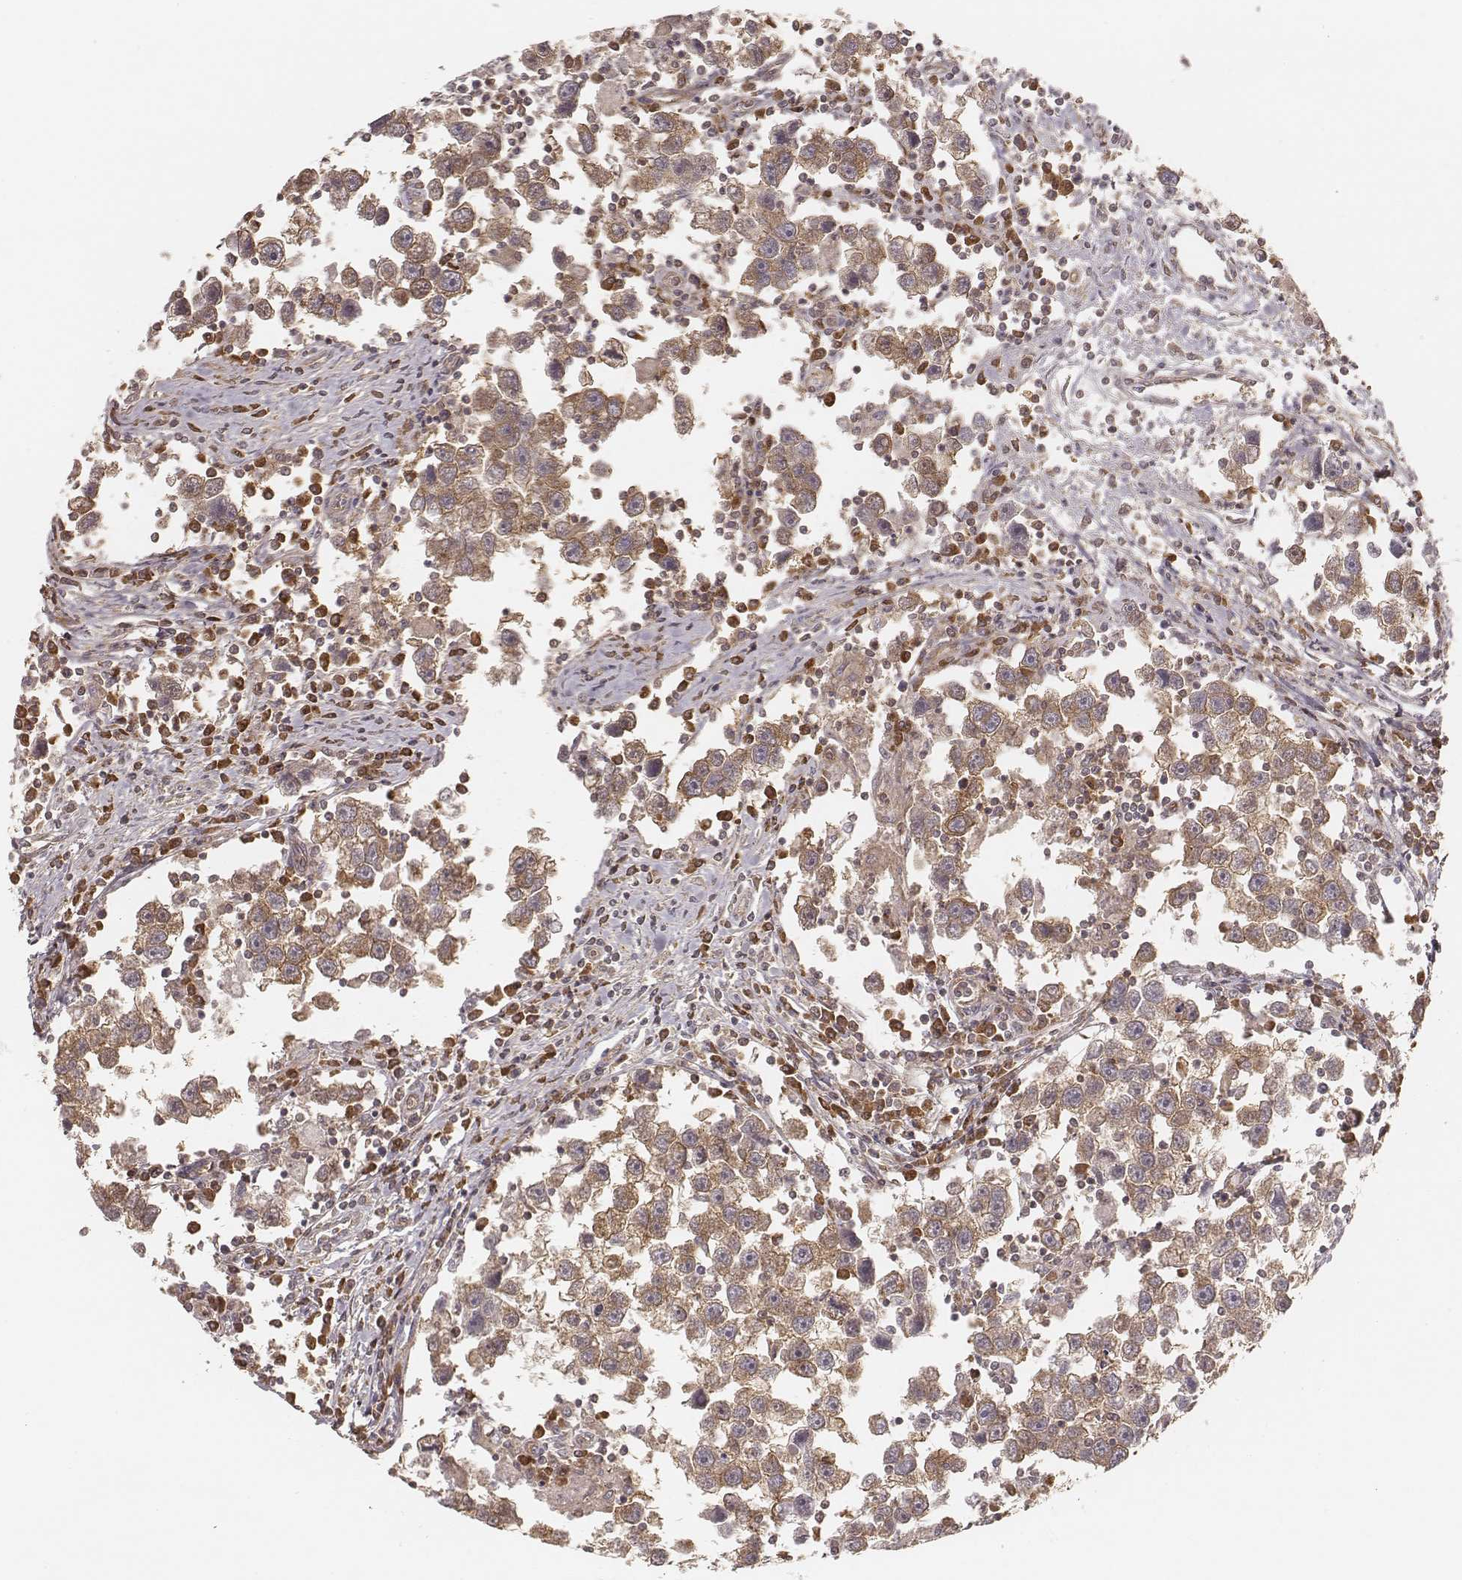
{"staining": {"intensity": "moderate", "quantity": ">75%", "location": "cytoplasmic/membranous"}, "tissue": "testis cancer", "cell_type": "Tumor cells", "image_type": "cancer", "snomed": [{"axis": "morphology", "description": "Seminoma, NOS"}, {"axis": "topography", "description": "Testis"}], "caption": "Immunohistochemistry (DAB (3,3'-diaminobenzidine)) staining of human testis cancer shows moderate cytoplasmic/membranous protein positivity in about >75% of tumor cells. The protein of interest is stained brown, and the nuclei are stained in blue (DAB IHC with brightfield microscopy, high magnification).", "gene": "CARS1", "patient": {"sex": "male", "age": 30}}